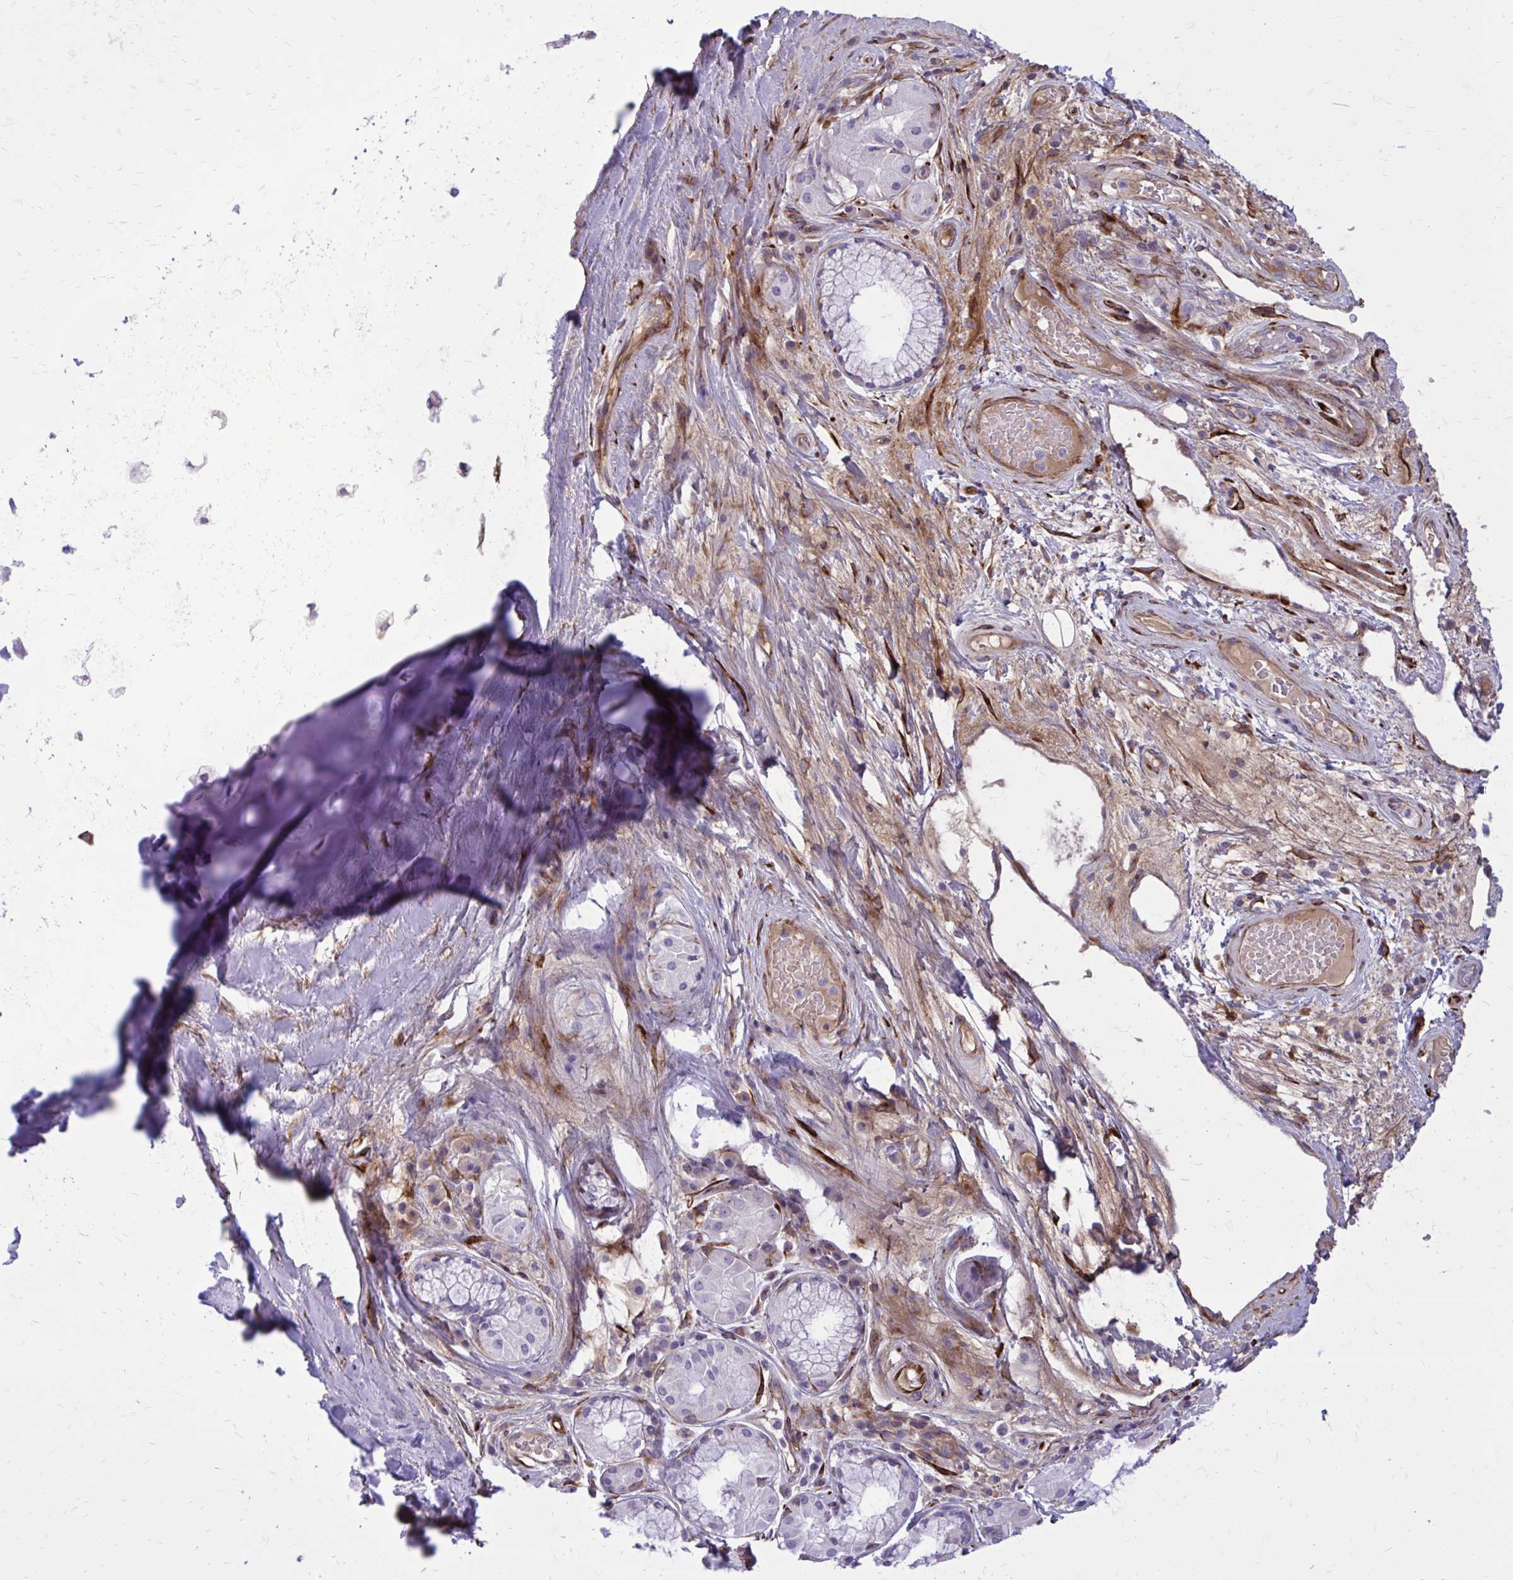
{"staining": {"intensity": "negative", "quantity": "none", "location": "none"}, "tissue": "adipose tissue", "cell_type": "Adipocytes", "image_type": "normal", "snomed": [{"axis": "morphology", "description": "Normal tissue, NOS"}, {"axis": "topography", "description": "Cartilage tissue"}, {"axis": "topography", "description": "Bronchus"}], "caption": "IHC micrograph of unremarkable adipose tissue stained for a protein (brown), which shows no expression in adipocytes. (Stains: DAB IHC with hematoxylin counter stain, Microscopy: brightfield microscopy at high magnification).", "gene": "BEND5", "patient": {"sex": "male", "age": 64}}